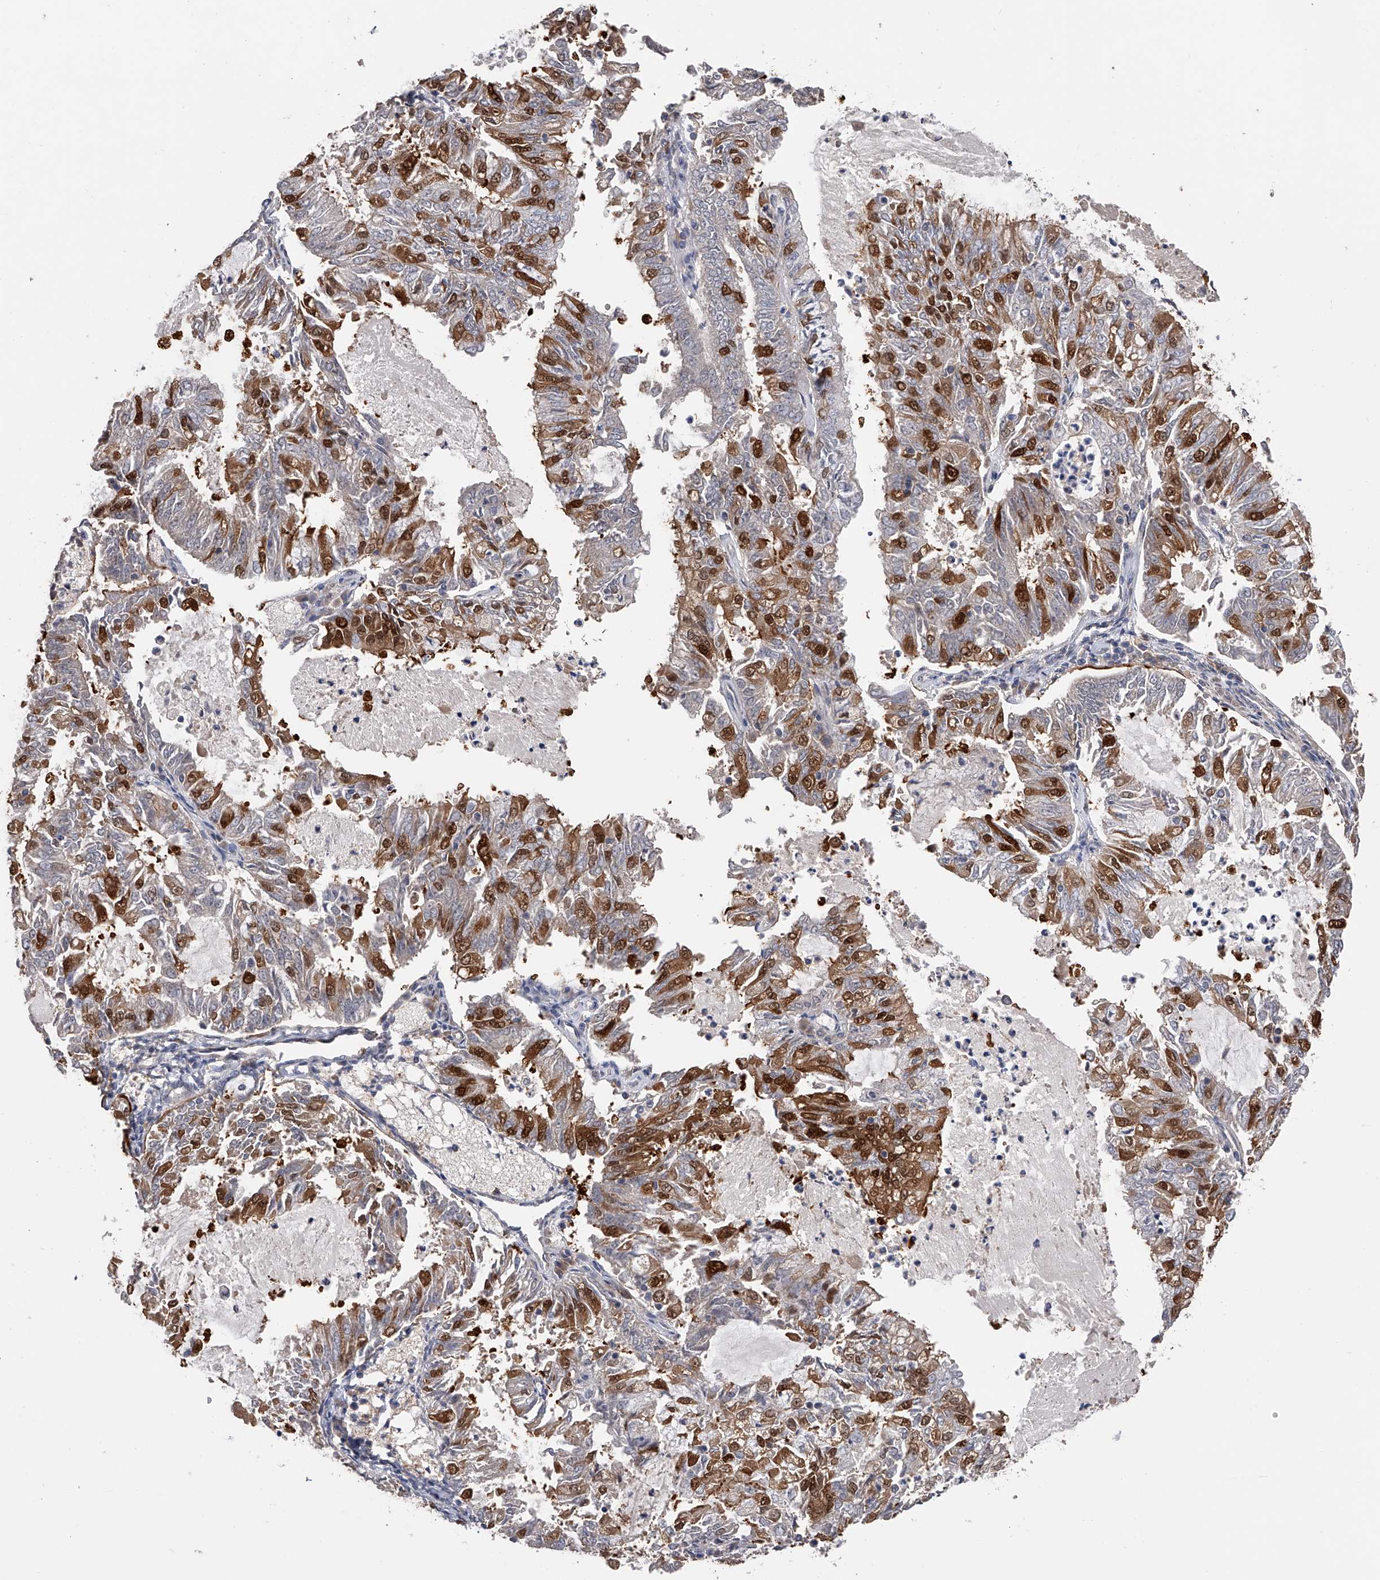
{"staining": {"intensity": "strong", "quantity": "25%-75%", "location": "cytoplasmic/membranous,nuclear"}, "tissue": "endometrial cancer", "cell_type": "Tumor cells", "image_type": "cancer", "snomed": [{"axis": "morphology", "description": "Adenocarcinoma, NOS"}, {"axis": "topography", "description": "Endometrium"}], "caption": "About 25%-75% of tumor cells in human endometrial cancer display strong cytoplasmic/membranous and nuclear protein positivity as visualized by brown immunohistochemical staining.", "gene": "CFAP298", "patient": {"sex": "female", "age": 57}}